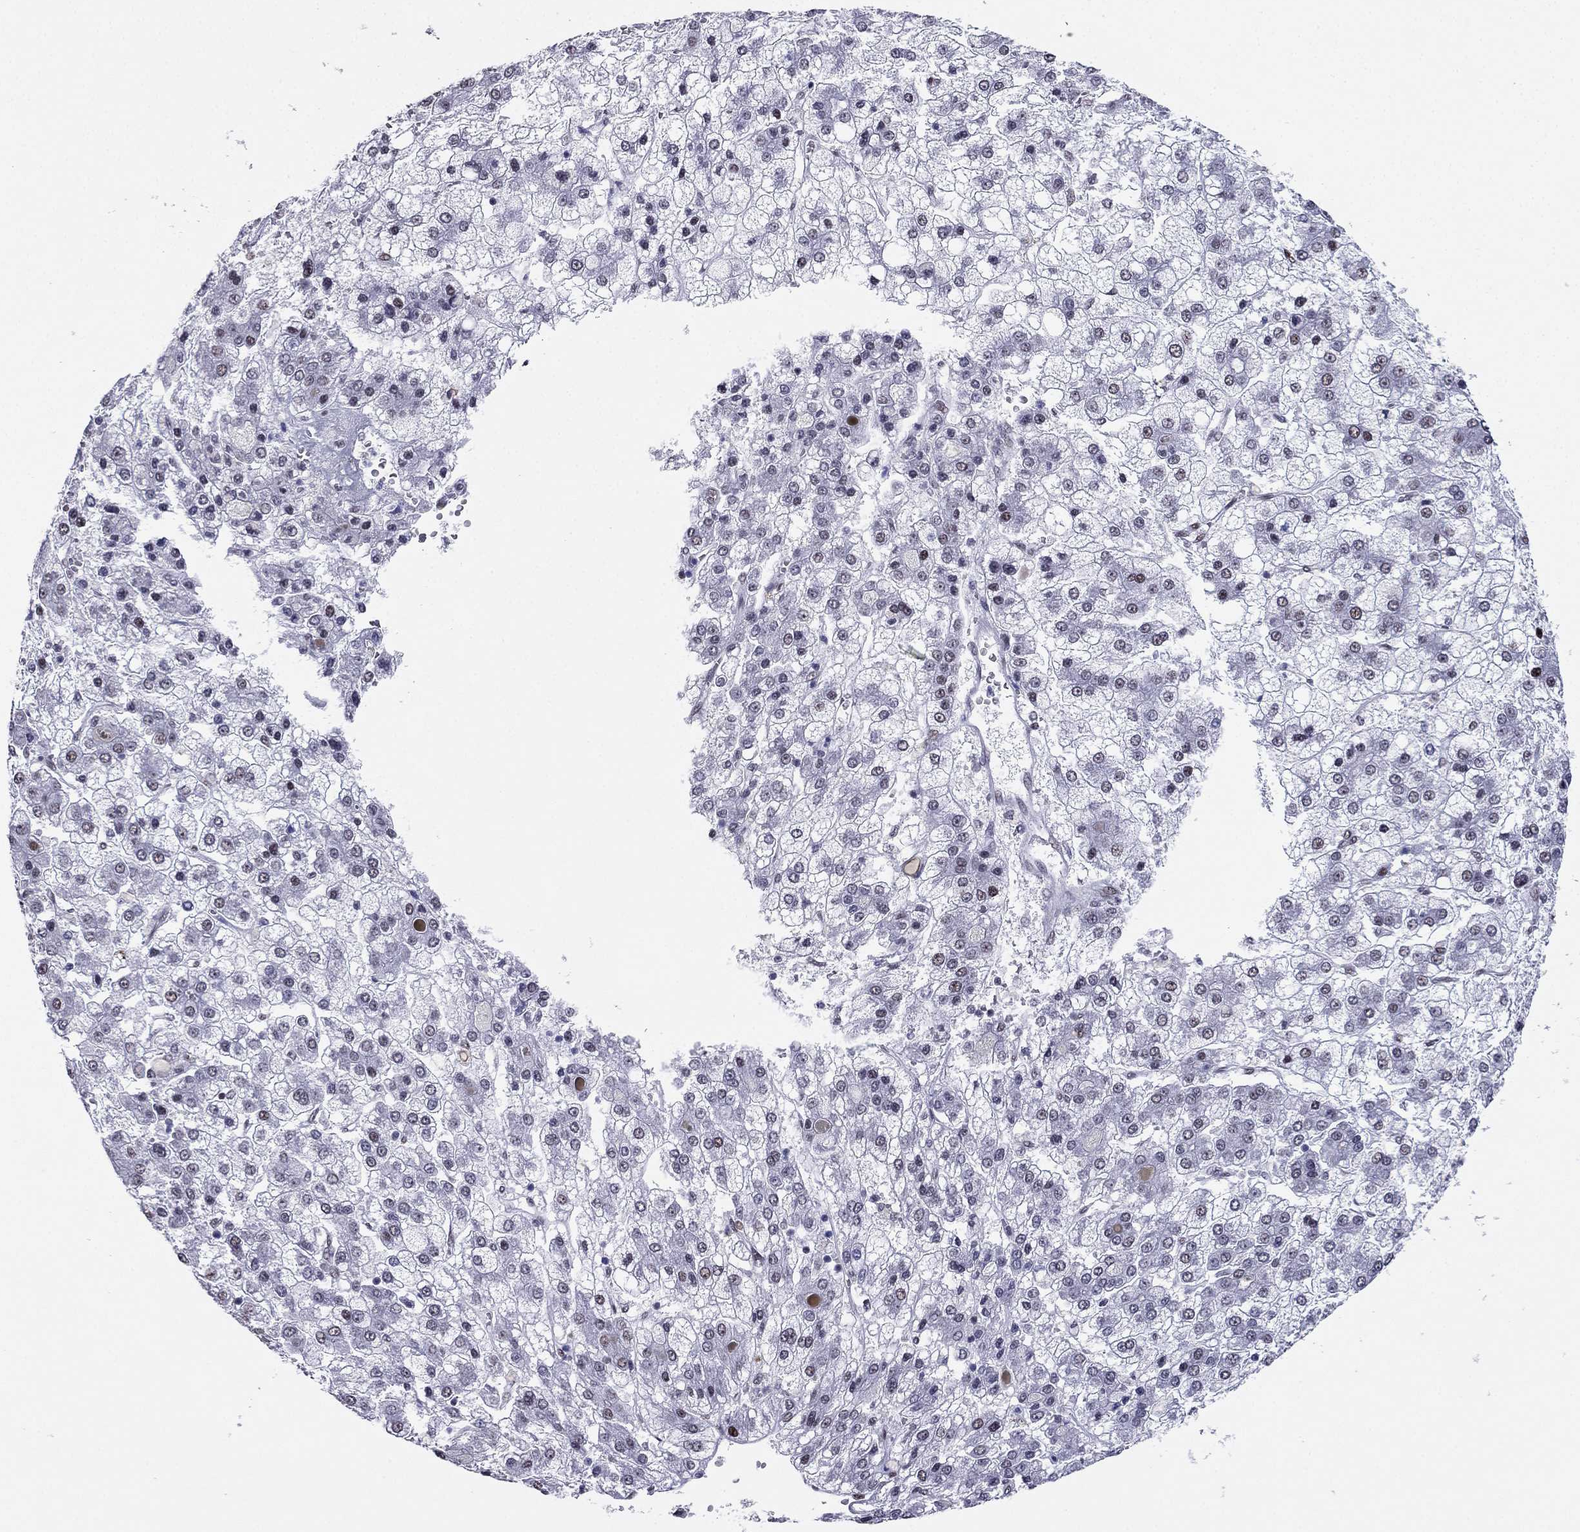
{"staining": {"intensity": "negative", "quantity": "none", "location": "none"}, "tissue": "liver cancer", "cell_type": "Tumor cells", "image_type": "cancer", "snomed": [{"axis": "morphology", "description": "Carcinoma, Hepatocellular, NOS"}, {"axis": "topography", "description": "Liver"}], "caption": "Histopathology image shows no protein staining in tumor cells of liver hepatocellular carcinoma tissue.", "gene": "PPM1G", "patient": {"sex": "male", "age": 73}}